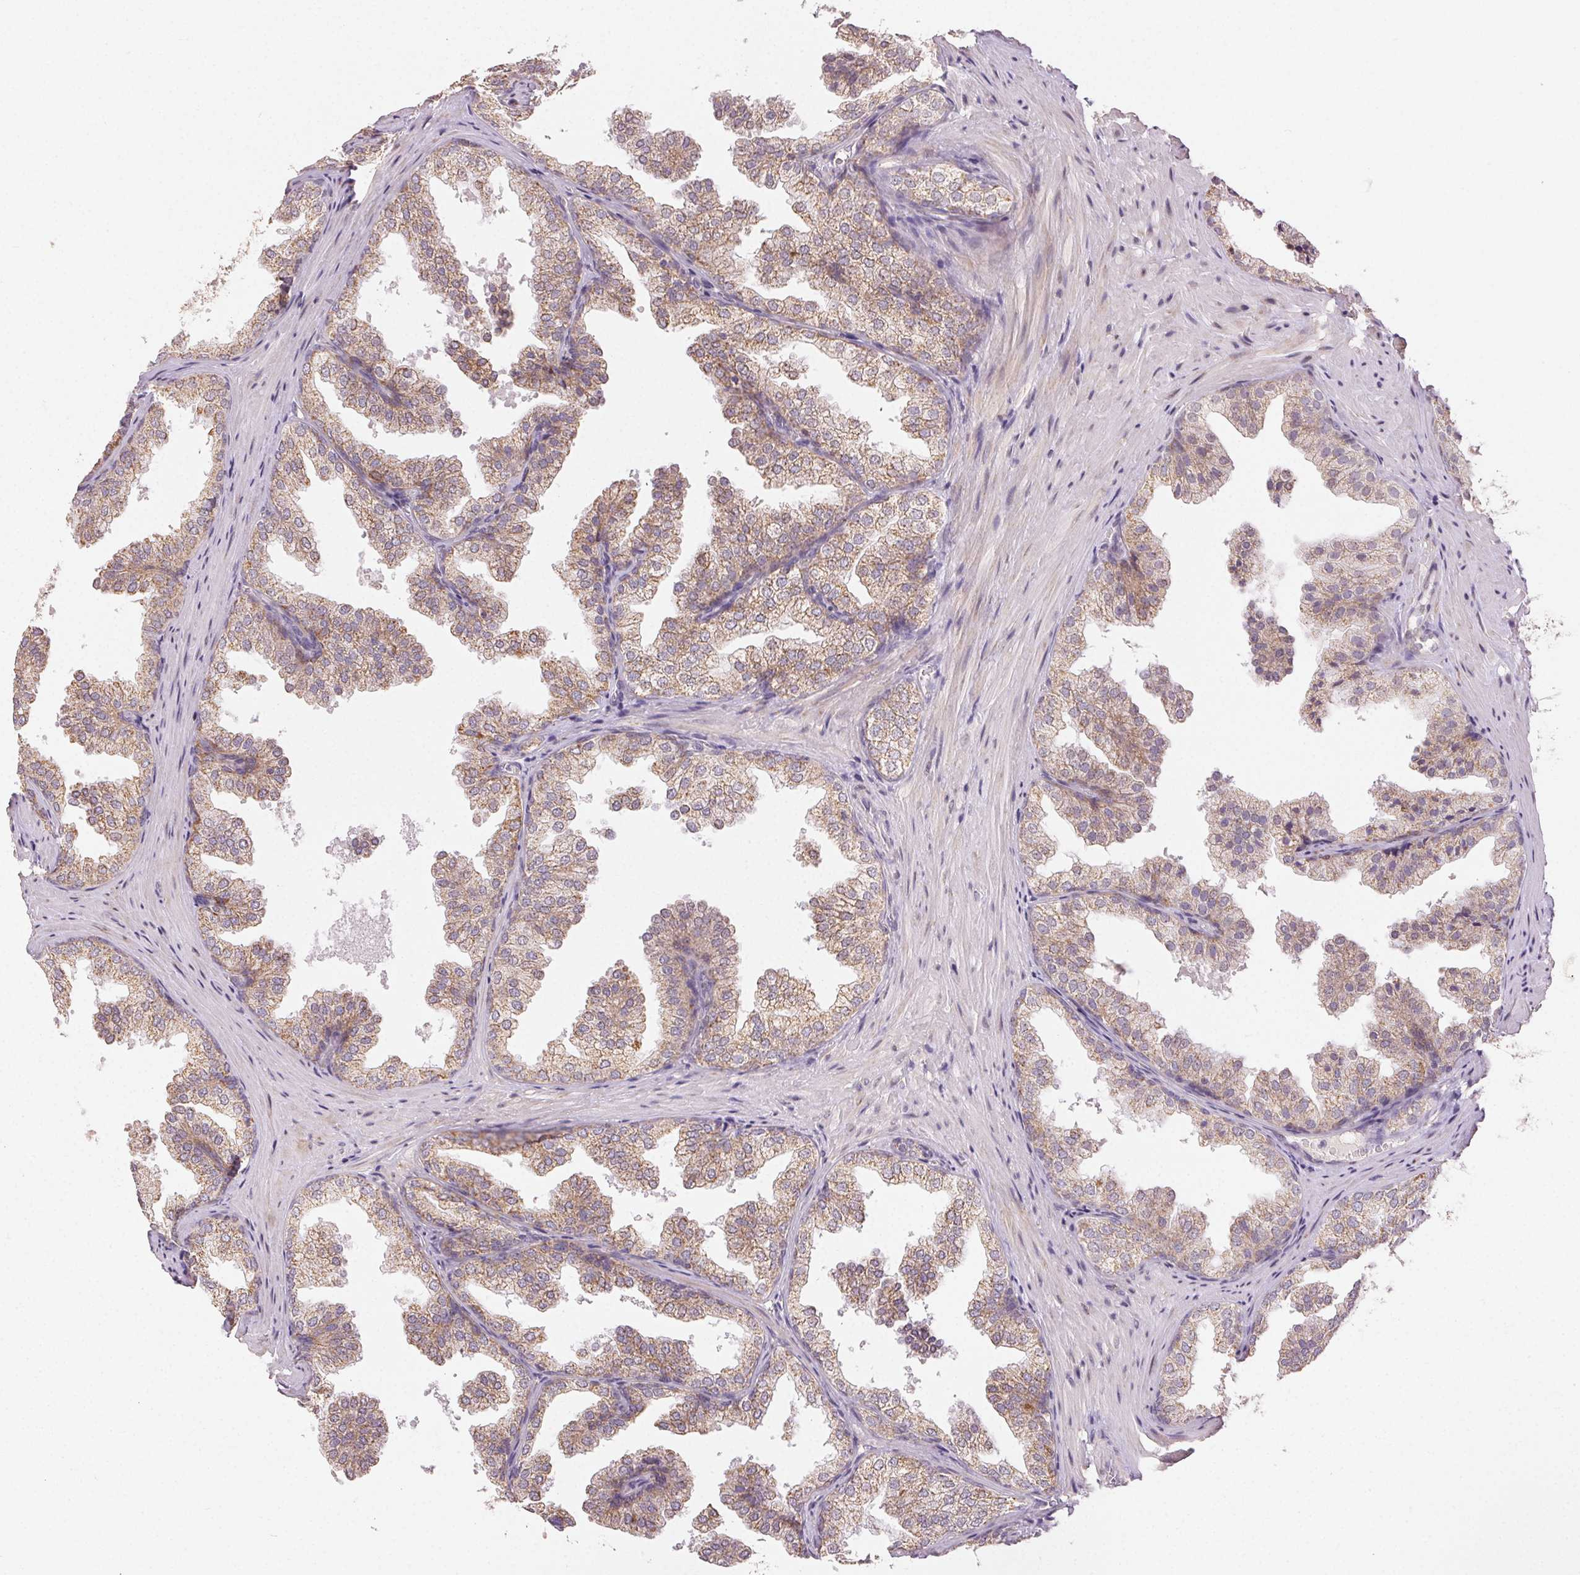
{"staining": {"intensity": "weak", "quantity": ">75%", "location": "cytoplasmic/membranous"}, "tissue": "prostate", "cell_type": "Glandular cells", "image_type": "normal", "snomed": [{"axis": "morphology", "description": "Normal tissue, NOS"}, {"axis": "topography", "description": "Prostate"}], "caption": "High-magnification brightfield microscopy of normal prostate stained with DAB (brown) and counterstained with hematoxylin (blue). glandular cells exhibit weak cytoplasmic/membranous positivity is identified in about>75% of cells.", "gene": "CLASP1", "patient": {"sex": "male", "age": 37}}